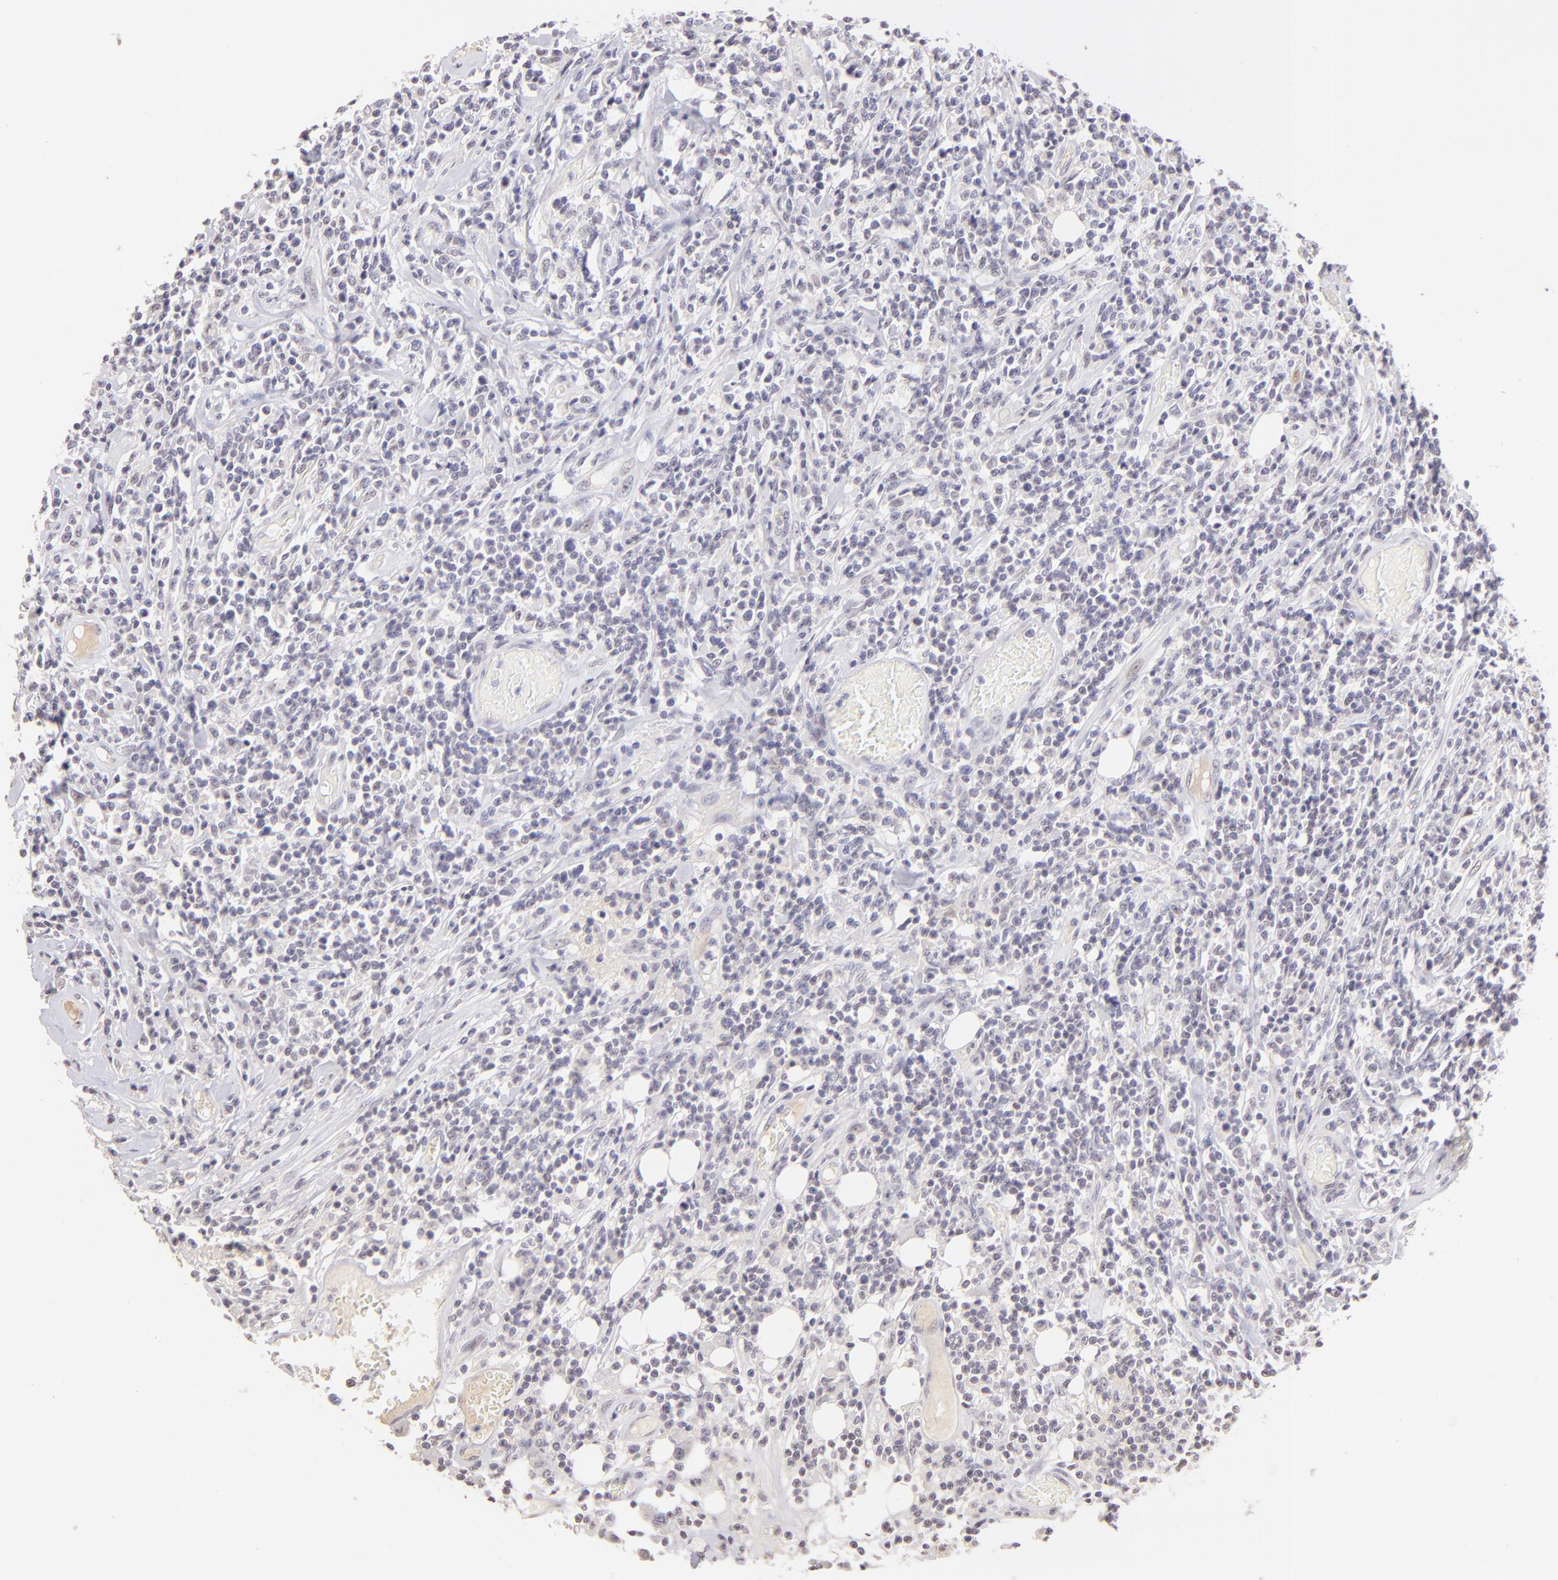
{"staining": {"intensity": "negative", "quantity": "none", "location": "none"}, "tissue": "lymphoma", "cell_type": "Tumor cells", "image_type": "cancer", "snomed": [{"axis": "morphology", "description": "Malignant lymphoma, non-Hodgkin's type, High grade"}, {"axis": "topography", "description": "Colon"}], "caption": "Lymphoma stained for a protein using IHC shows no expression tumor cells.", "gene": "MAGEA1", "patient": {"sex": "male", "age": 82}}